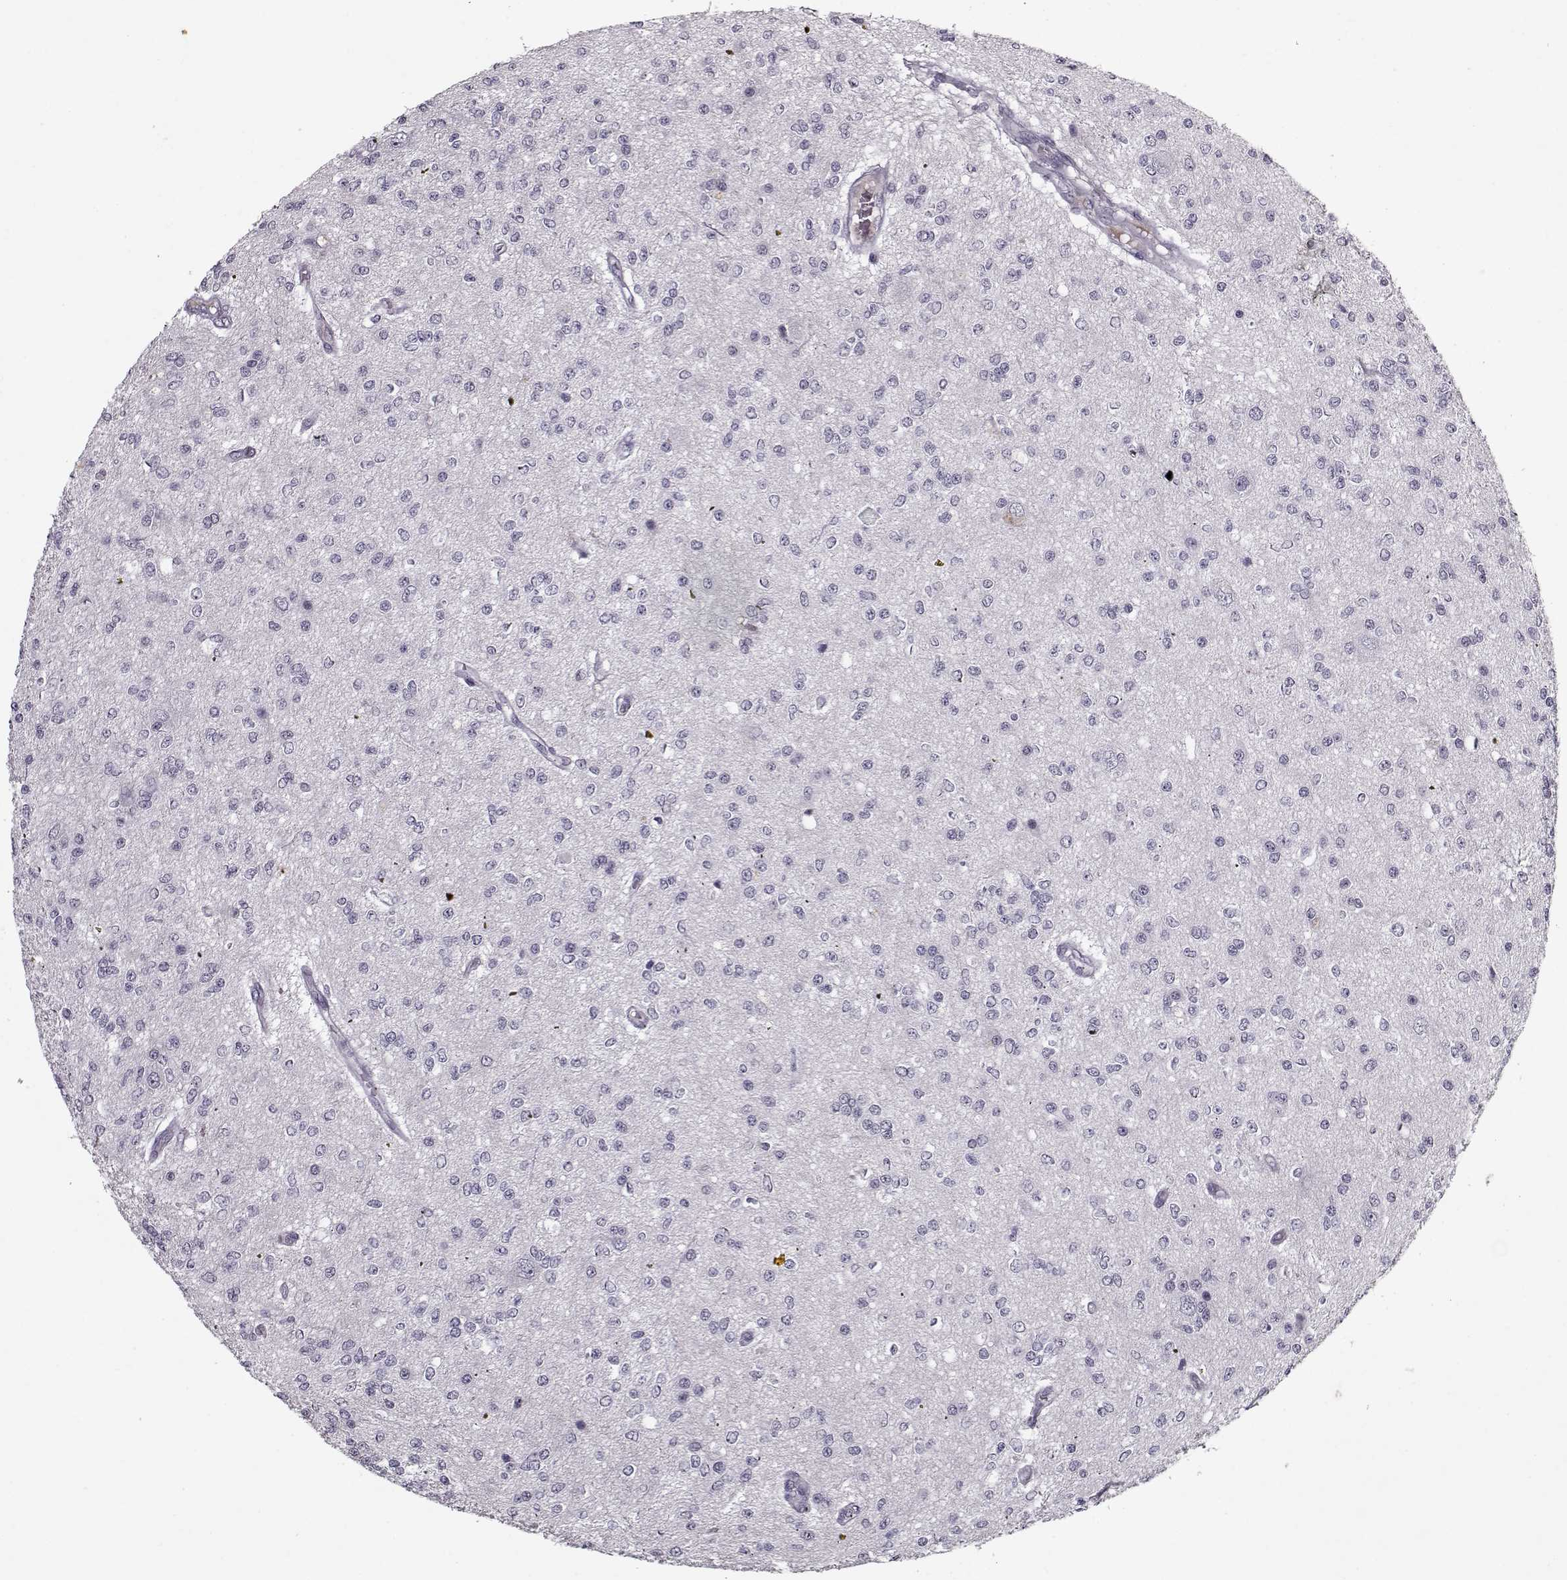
{"staining": {"intensity": "negative", "quantity": "none", "location": "none"}, "tissue": "glioma", "cell_type": "Tumor cells", "image_type": "cancer", "snomed": [{"axis": "morphology", "description": "Glioma, malignant, Low grade"}, {"axis": "topography", "description": "Brain"}], "caption": "Malignant low-grade glioma was stained to show a protein in brown. There is no significant staining in tumor cells. (Stains: DAB immunohistochemistry with hematoxylin counter stain, Microscopy: brightfield microscopy at high magnification).", "gene": "KRT9", "patient": {"sex": "male", "age": 67}}